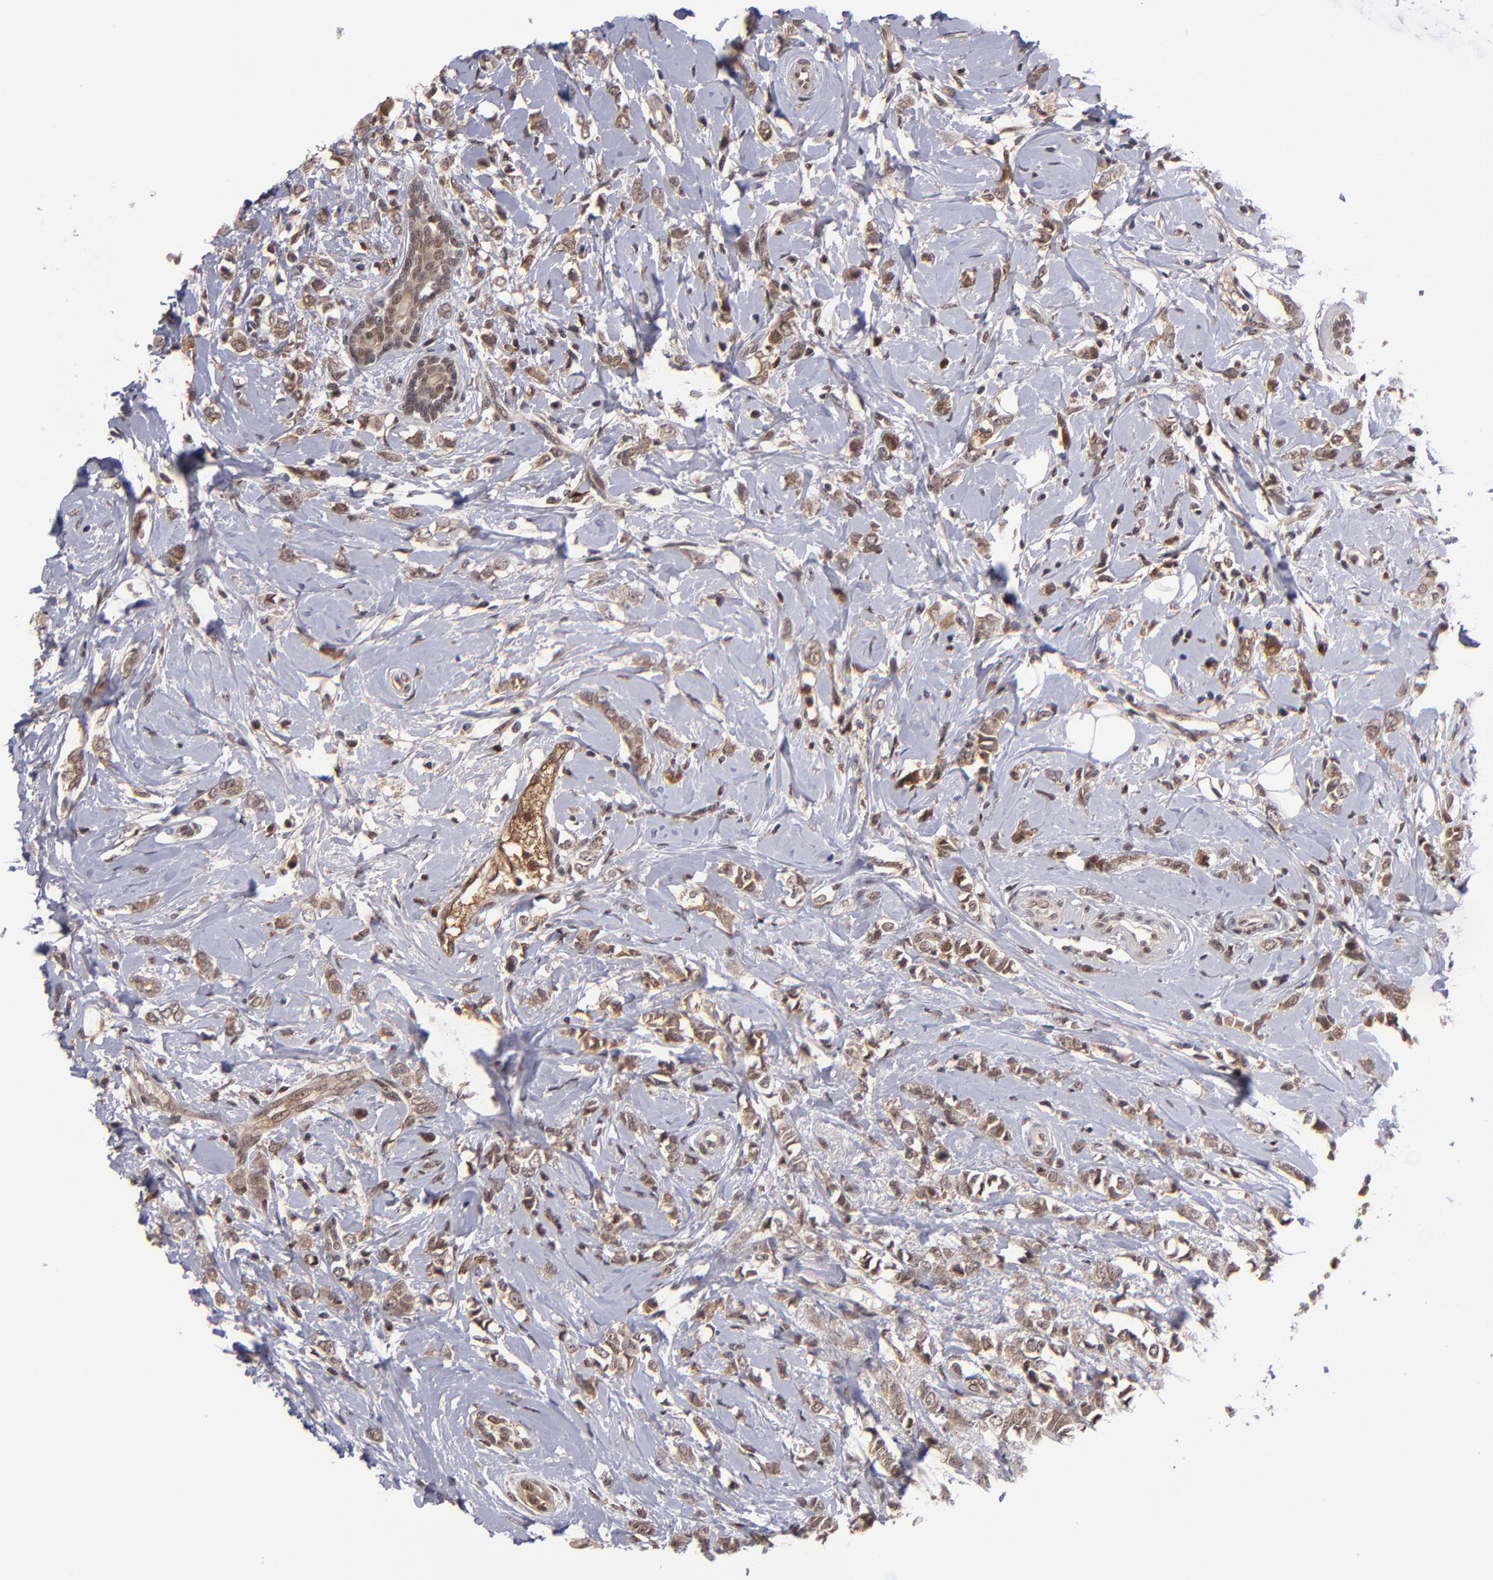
{"staining": {"intensity": "moderate", "quantity": ">75%", "location": "cytoplasmic/membranous,nuclear"}, "tissue": "breast cancer", "cell_type": "Tumor cells", "image_type": "cancer", "snomed": [{"axis": "morphology", "description": "Normal tissue, NOS"}, {"axis": "morphology", "description": "Lobular carcinoma"}, {"axis": "topography", "description": "Breast"}], "caption": "Human lobular carcinoma (breast) stained with a brown dye displays moderate cytoplasmic/membranous and nuclear positive staining in about >75% of tumor cells.", "gene": "EP300", "patient": {"sex": "female", "age": 47}}